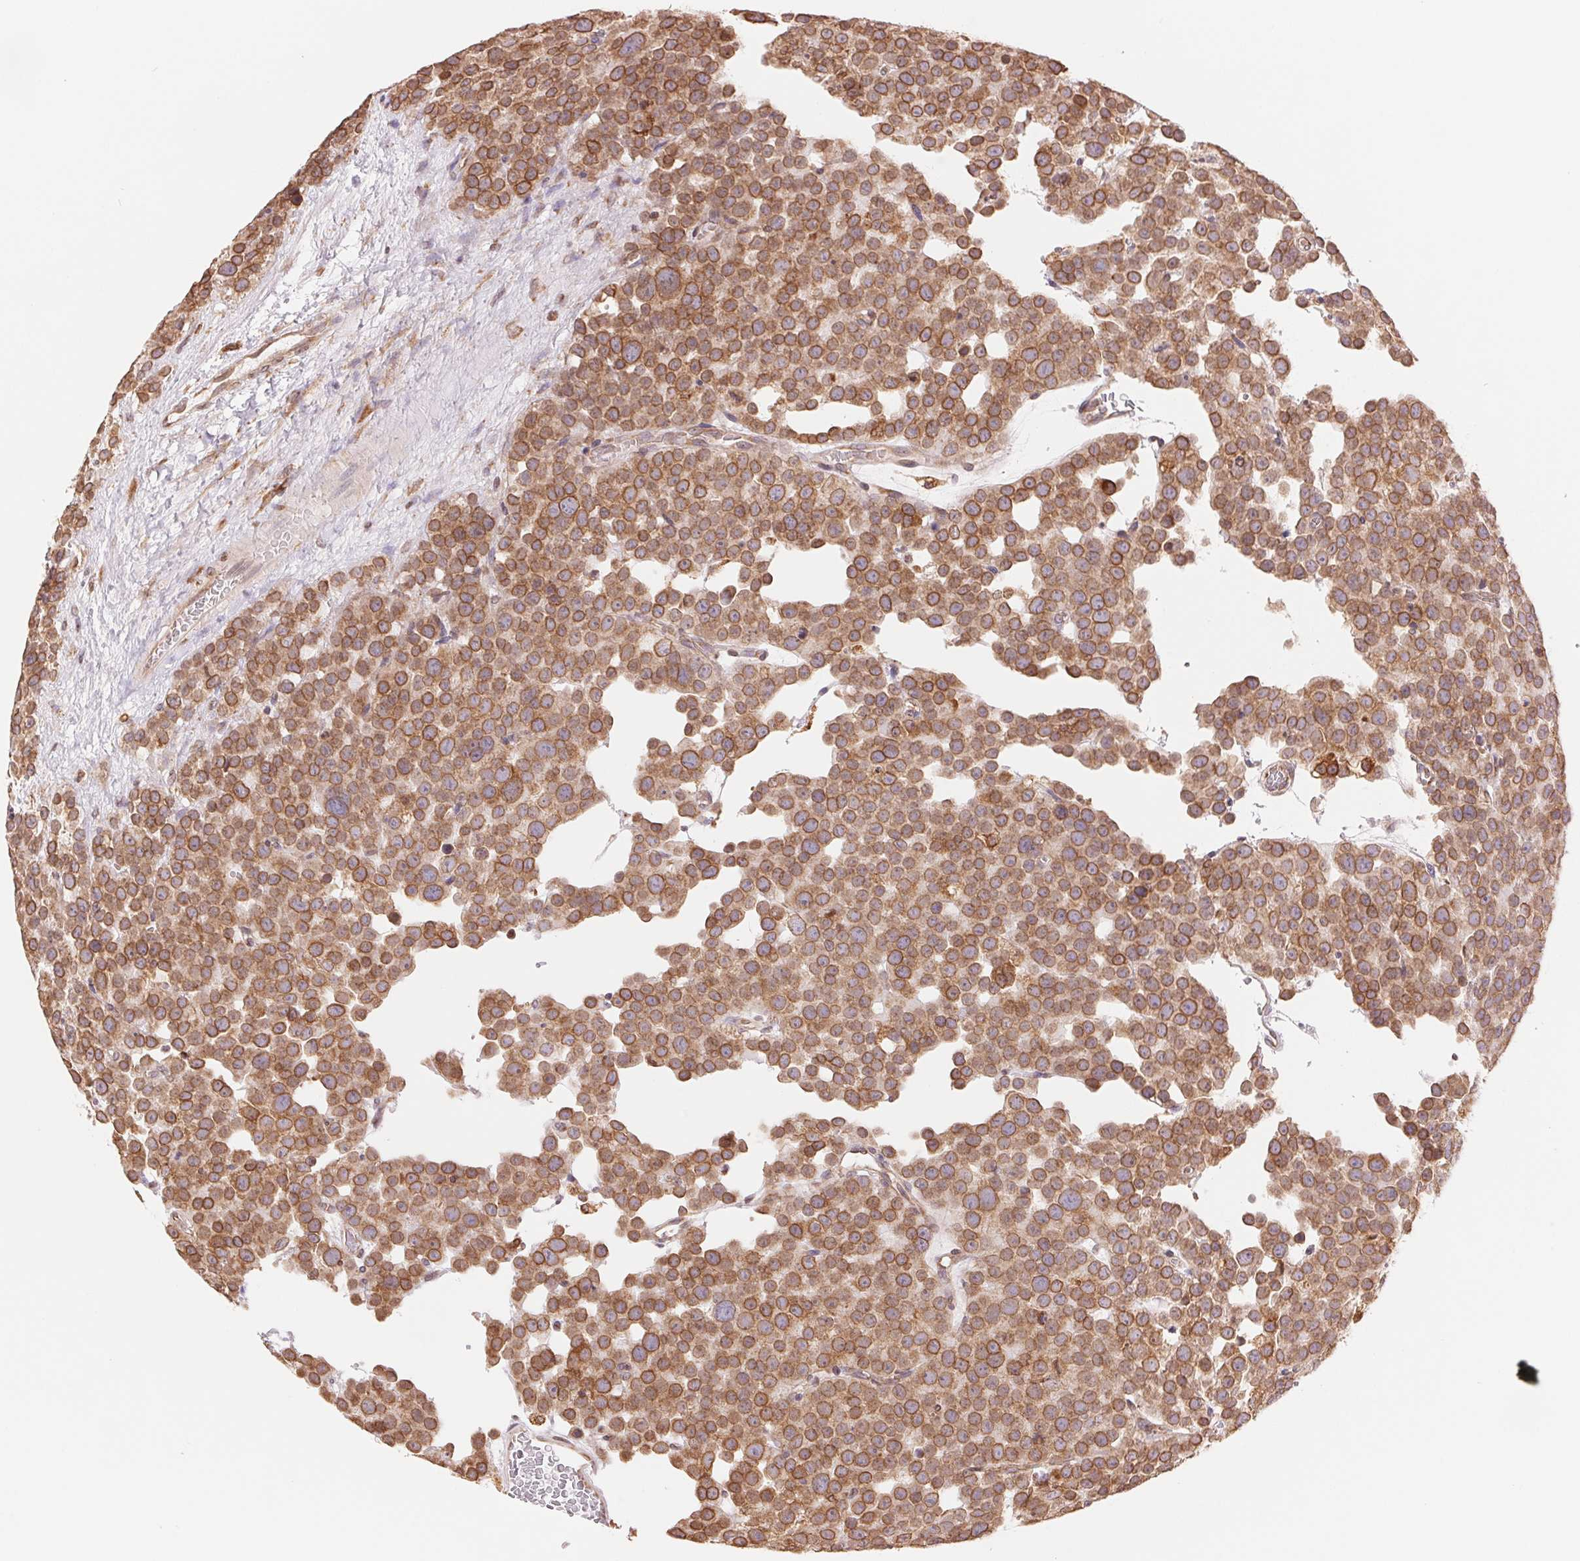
{"staining": {"intensity": "moderate", "quantity": ">75%", "location": "cytoplasmic/membranous,nuclear"}, "tissue": "testis cancer", "cell_type": "Tumor cells", "image_type": "cancer", "snomed": [{"axis": "morphology", "description": "Seminoma, NOS"}, {"axis": "topography", "description": "Testis"}], "caption": "Immunohistochemical staining of testis cancer (seminoma) demonstrates moderate cytoplasmic/membranous and nuclear protein expression in about >75% of tumor cells. Immunohistochemistry (ihc) stains the protein of interest in brown and the nuclei are stained blue.", "gene": "RPN1", "patient": {"sex": "male", "age": 71}}